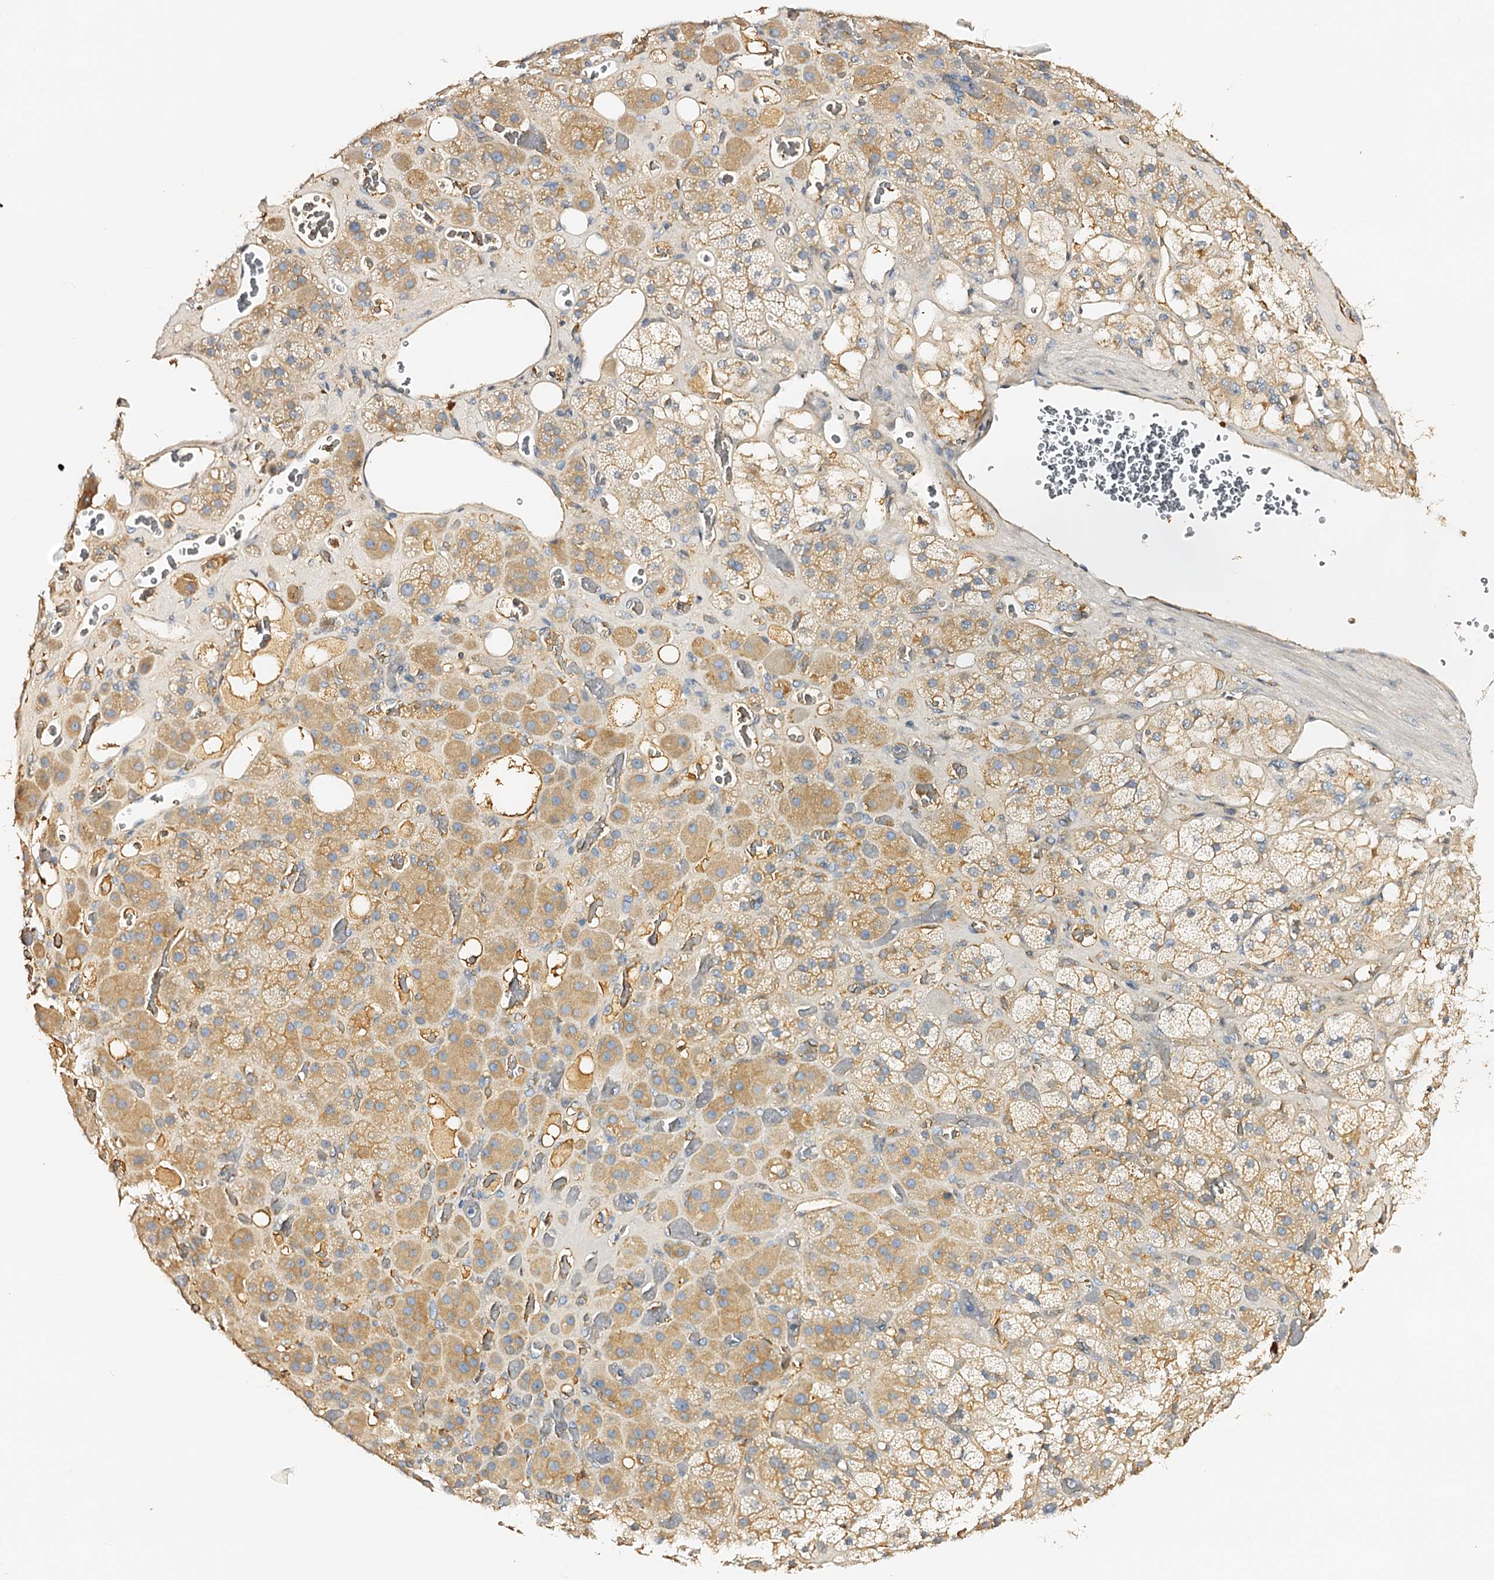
{"staining": {"intensity": "moderate", "quantity": ">75%", "location": "cytoplasmic/membranous"}, "tissue": "adrenal gland", "cell_type": "Glandular cells", "image_type": "normal", "snomed": [{"axis": "morphology", "description": "Normal tissue, NOS"}, {"axis": "topography", "description": "Adrenal gland"}], "caption": "Protein analysis of unremarkable adrenal gland shows moderate cytoplasmic/membranous staining in about >75% of glandular cells. The staining was performed using DAB, with brown indicating positive protein expression. Nuclei are stained blue with hematoxylin.", "gene": "CSKMT", "patient": {"sex": "male", "age": 57}}